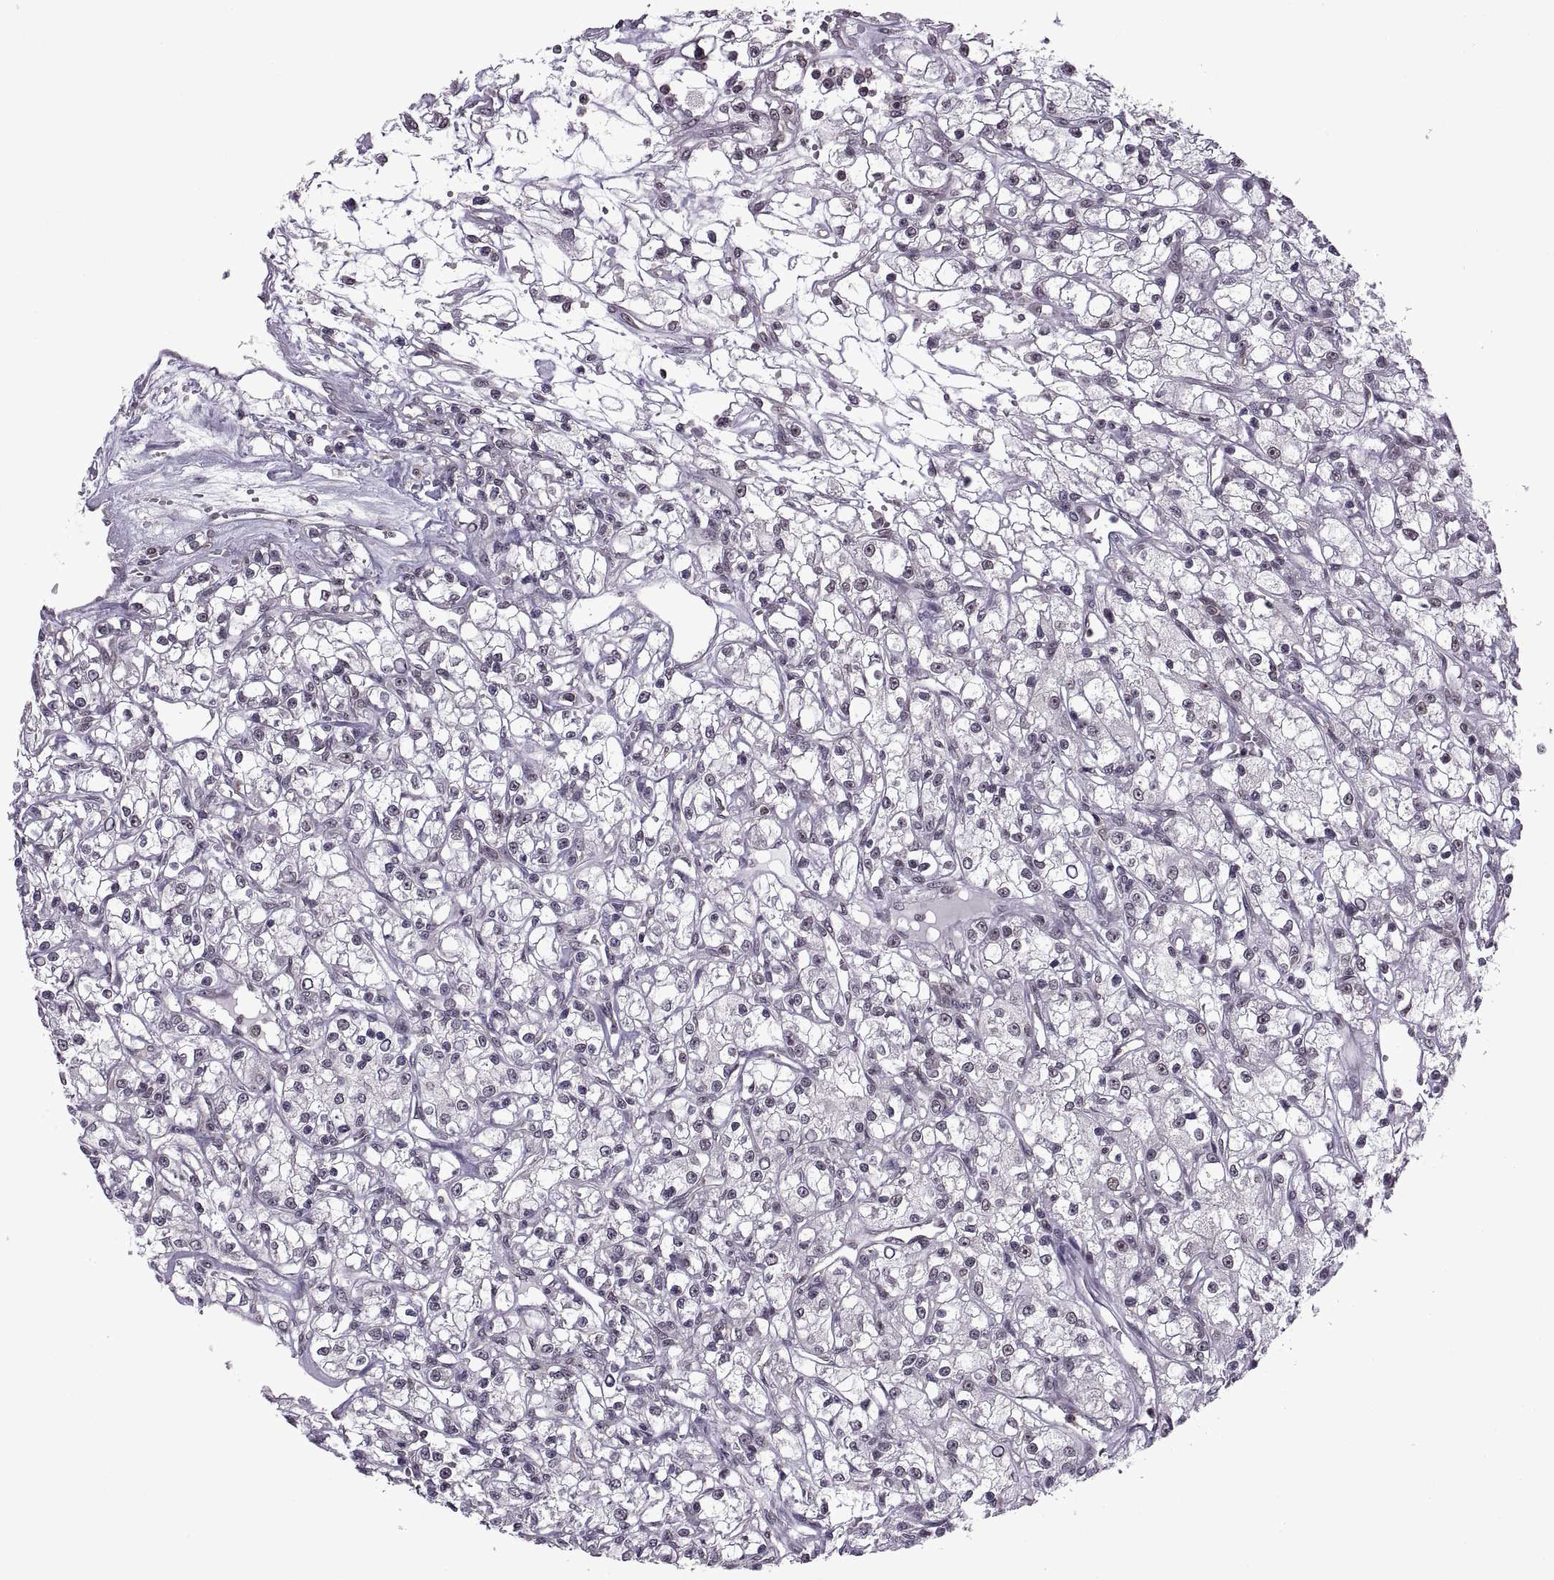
{"staining": {"intensity": "negative", "quantity": "none", "location": "none"}, "tissue": "renal cancer", "cell_type": "Tumor cells", "image_type": "cancer", "snomed": [{"axis": "morphology", "description": "Adenocarcinoma, NOS"}, {"axis": "topography", "description": "Kidney"}], "caption": "Immunohistochemistry histopathology image of renal adenocarcinoma stained for a protein (brown), which reveals no expression in tumor cells.", "gene": "INTS3", "patient": {"sex": "female", "age": 59}}